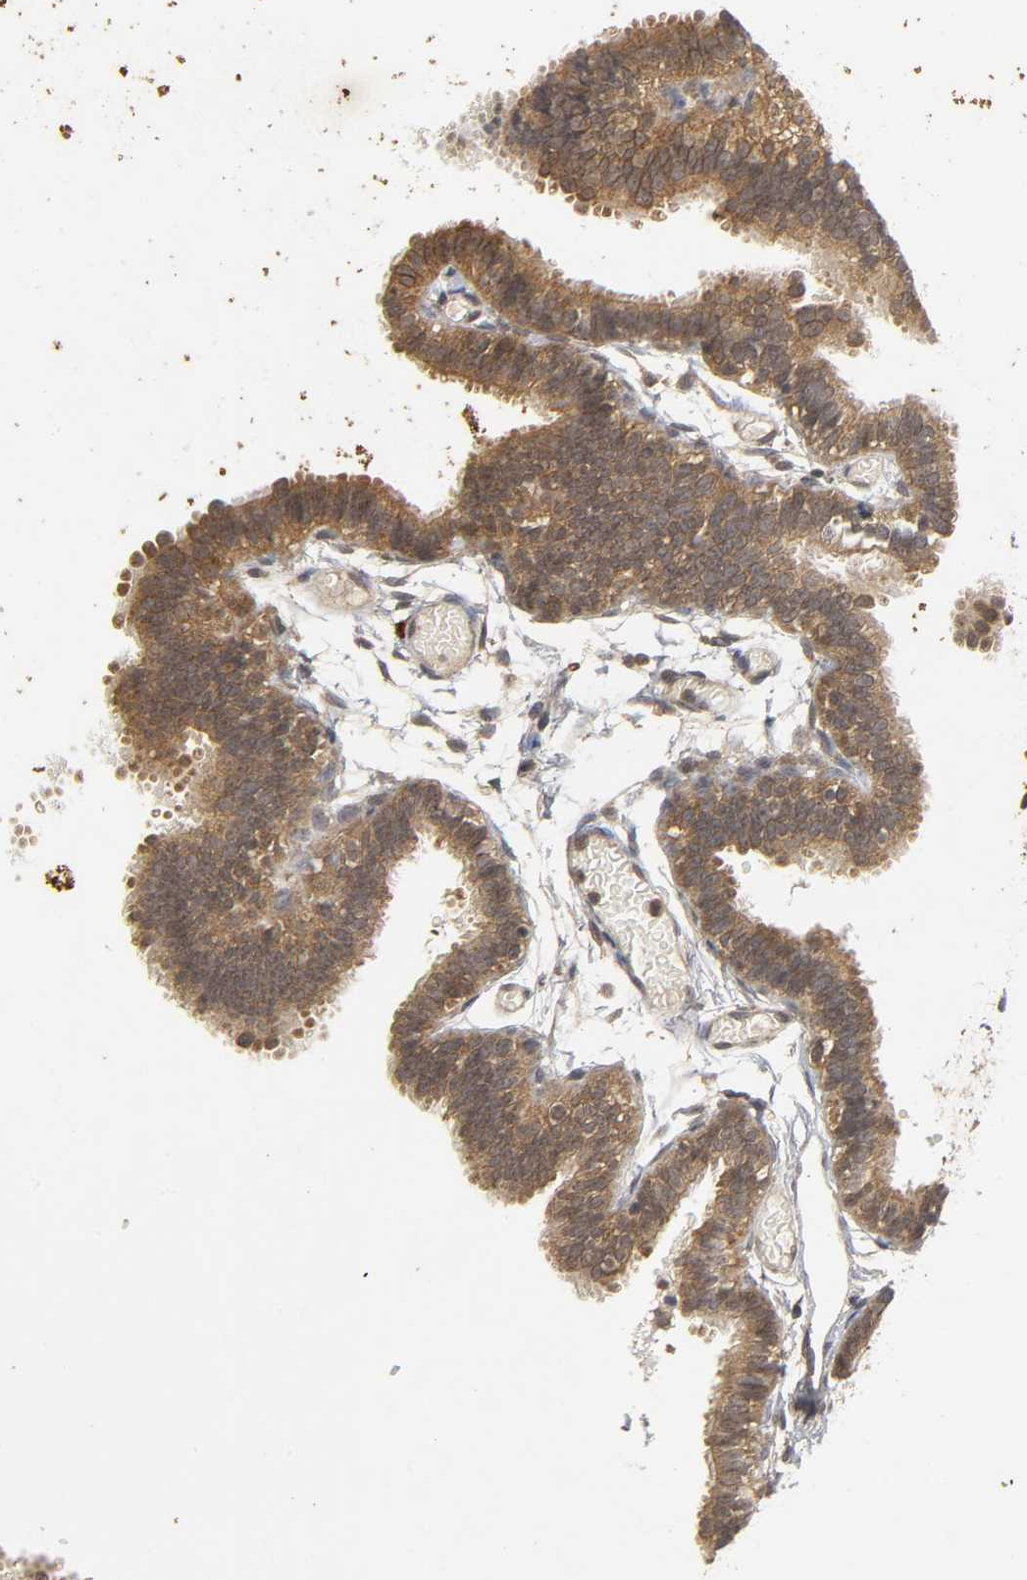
{"staining": {"intensity": "moderate", "quantity": ">75%", "location": "cytoplasmic/membranous"}, "tissue": "fallopian tube", "cell_type": "Glandular cells", "image_type": "normal", "snomed": [{"axis": "morphology", "description": "Normal tissue, NOS"}, {"axis": "topography", "description": "Fallopian tube"}], "caption": "Protein expression analysis of benign fallopian tube reveals moderate cytoplasmic/membranous expression in about >75% of glandular cells. The protein of interest is shown in brown color, while the nuclei are stained blue.", "gene": "TRAF6", "patient": {"sex": "female", "age": 29}}